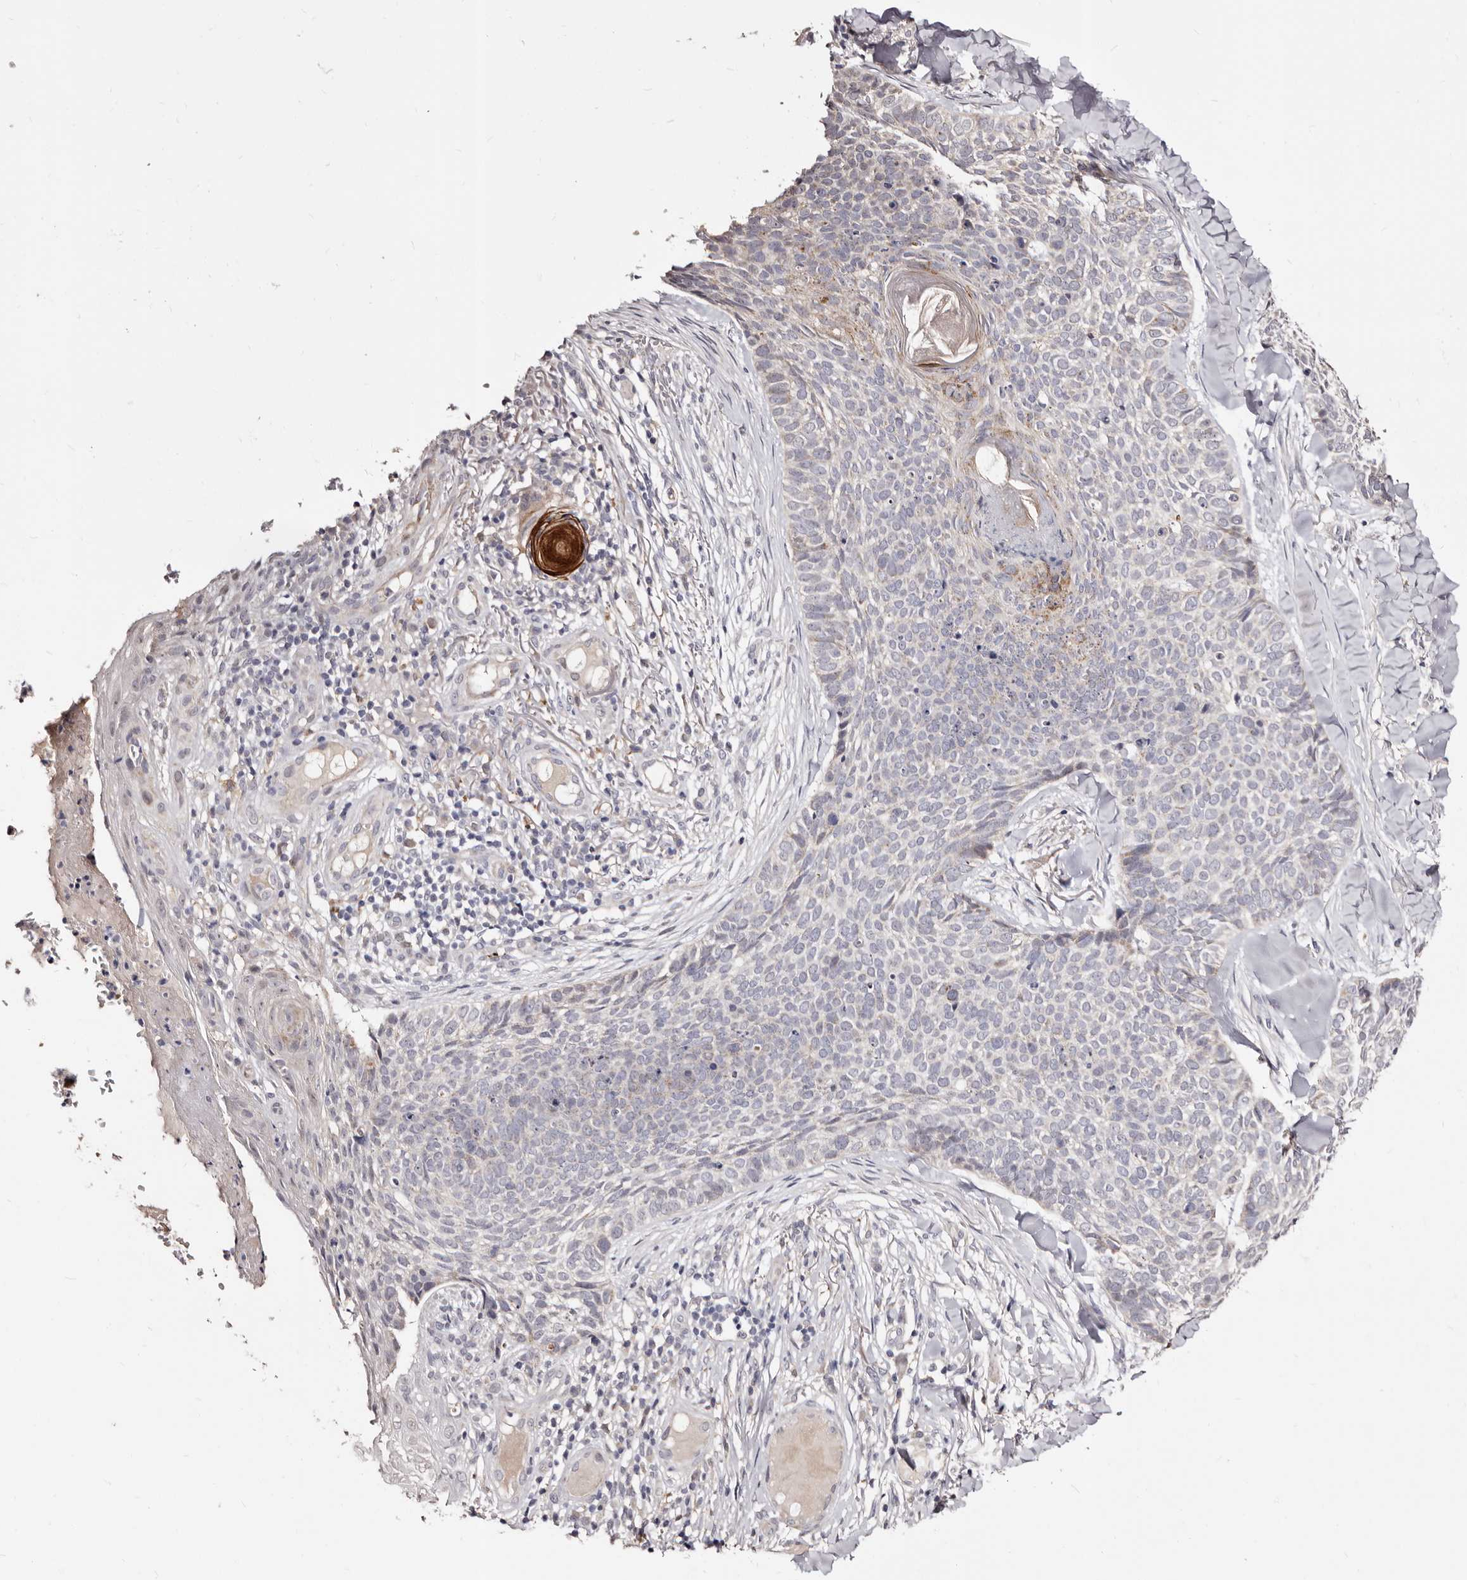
{"staining": {"intensity": "negative", "quantity": "none", "location": "none"}, "tissue": "skin cancer", "cell_type": "Tumor cells", "image_type": "cancer", "snomed": [{"axis": "morphology", "description": "Normal tissue, NOS"}, {"axis": "morphology", "description": "Basal cell carcinoma"}, {"axis": "topography", "description": "Skin"}], "caption": "High power microscopy histopathology image of an immunohistochemistry image of basal cell carcinoma (skin), revealing no significant expression in tumor cells.", "gene": "PTAFR", "patient": {"sex": "male", "age": 67}}